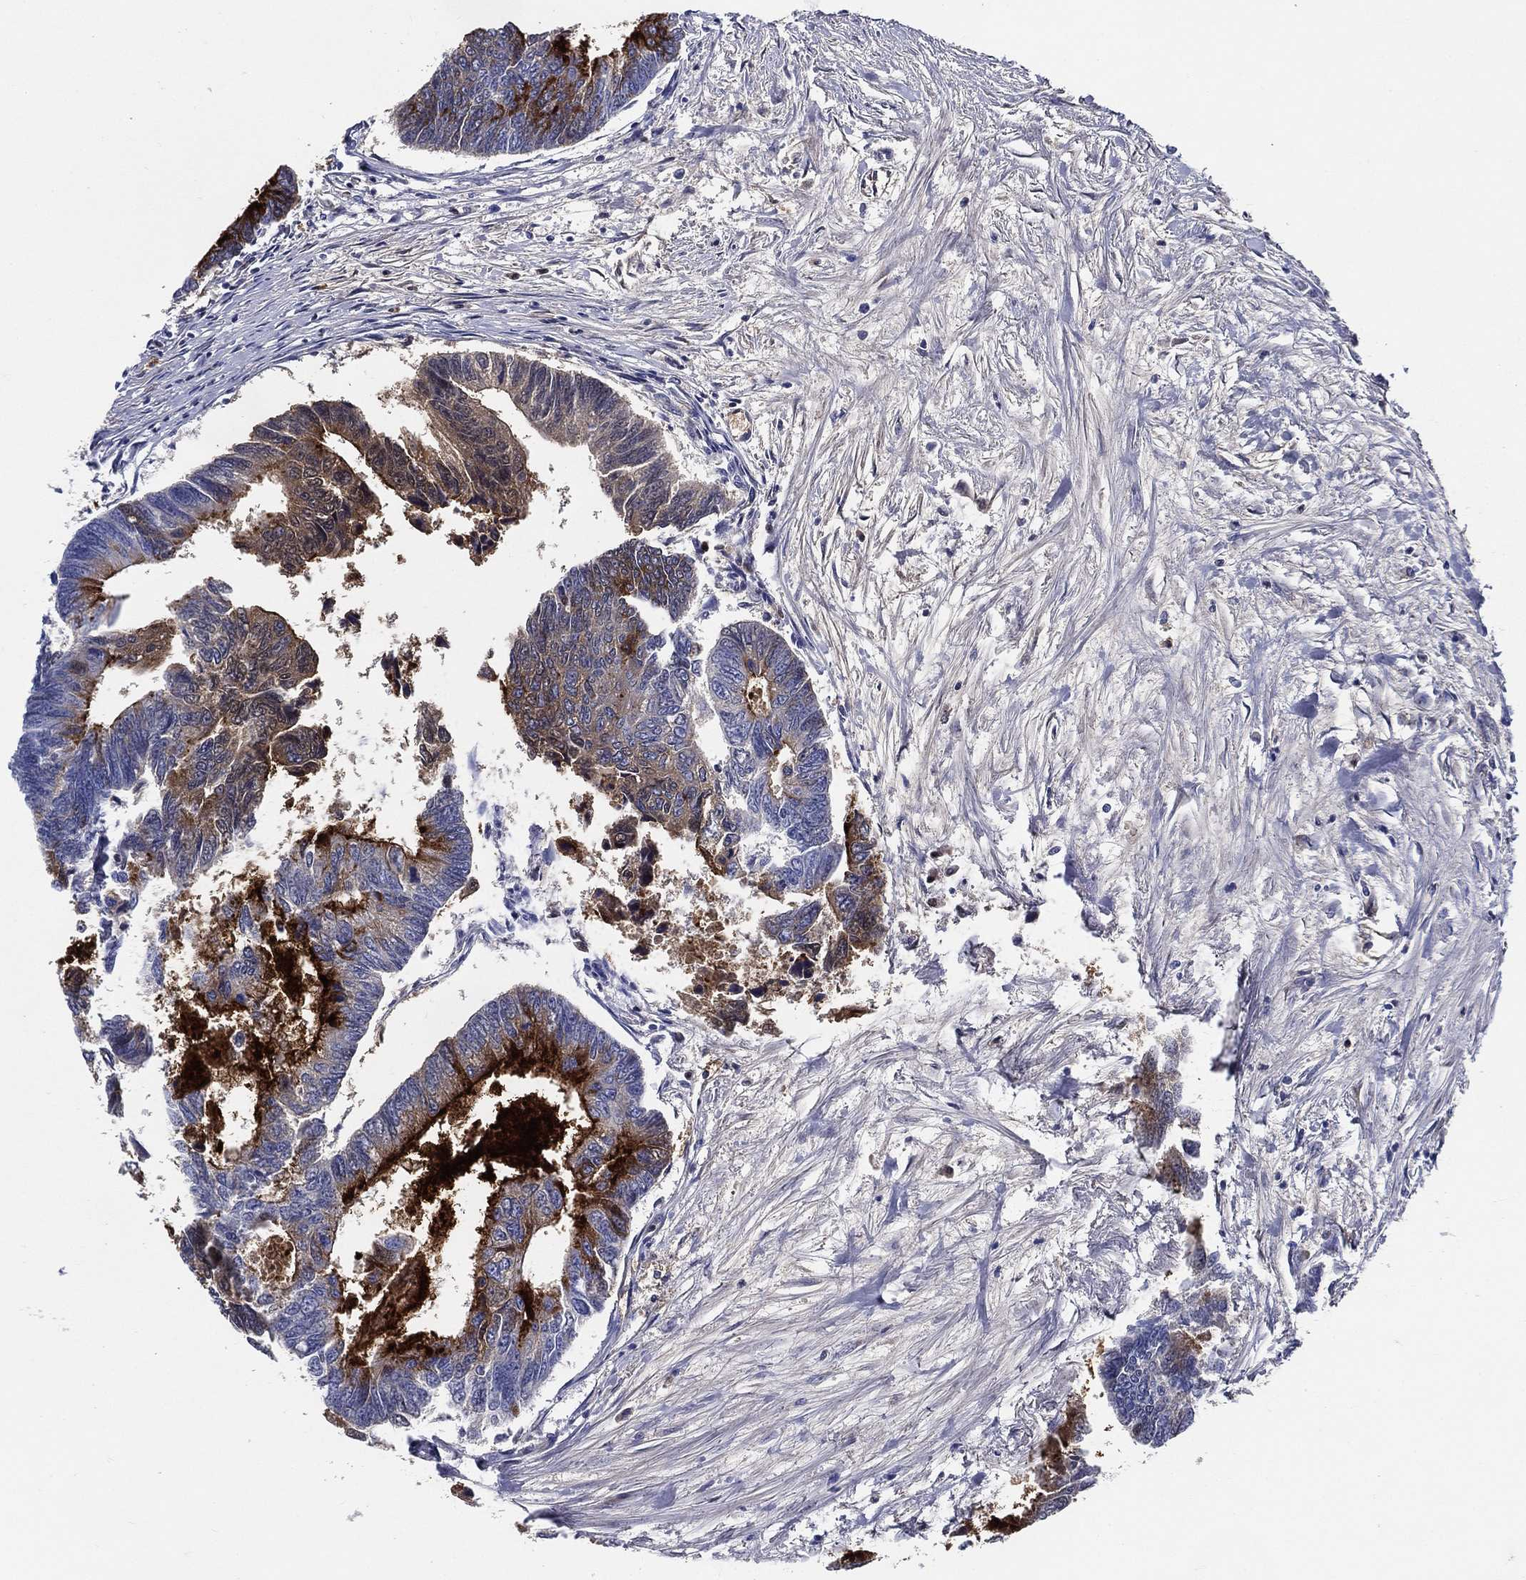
{"staining": {"intensity": "strong", "quantity": "<25%", "location": "cytoplasmic/membranous"}, "tissue": "colorectal cancer", "cell_type": "Tumor cells", "image_type": "cancer", "snomed": [{"axis": "morphology", "description": "Adenocarcinoma, NOS"}, {"axis": "topography", "description": "Colon"}], "caption": "About <25% of tumor cells in human colorectal cancer (adenocarcinoma) display strong cytoplasmic/membranous protein positivity as visualized by brown immunohistochemical staining.", "gene": "ACE2", "patient": {"sex": "female", "age": 65}}